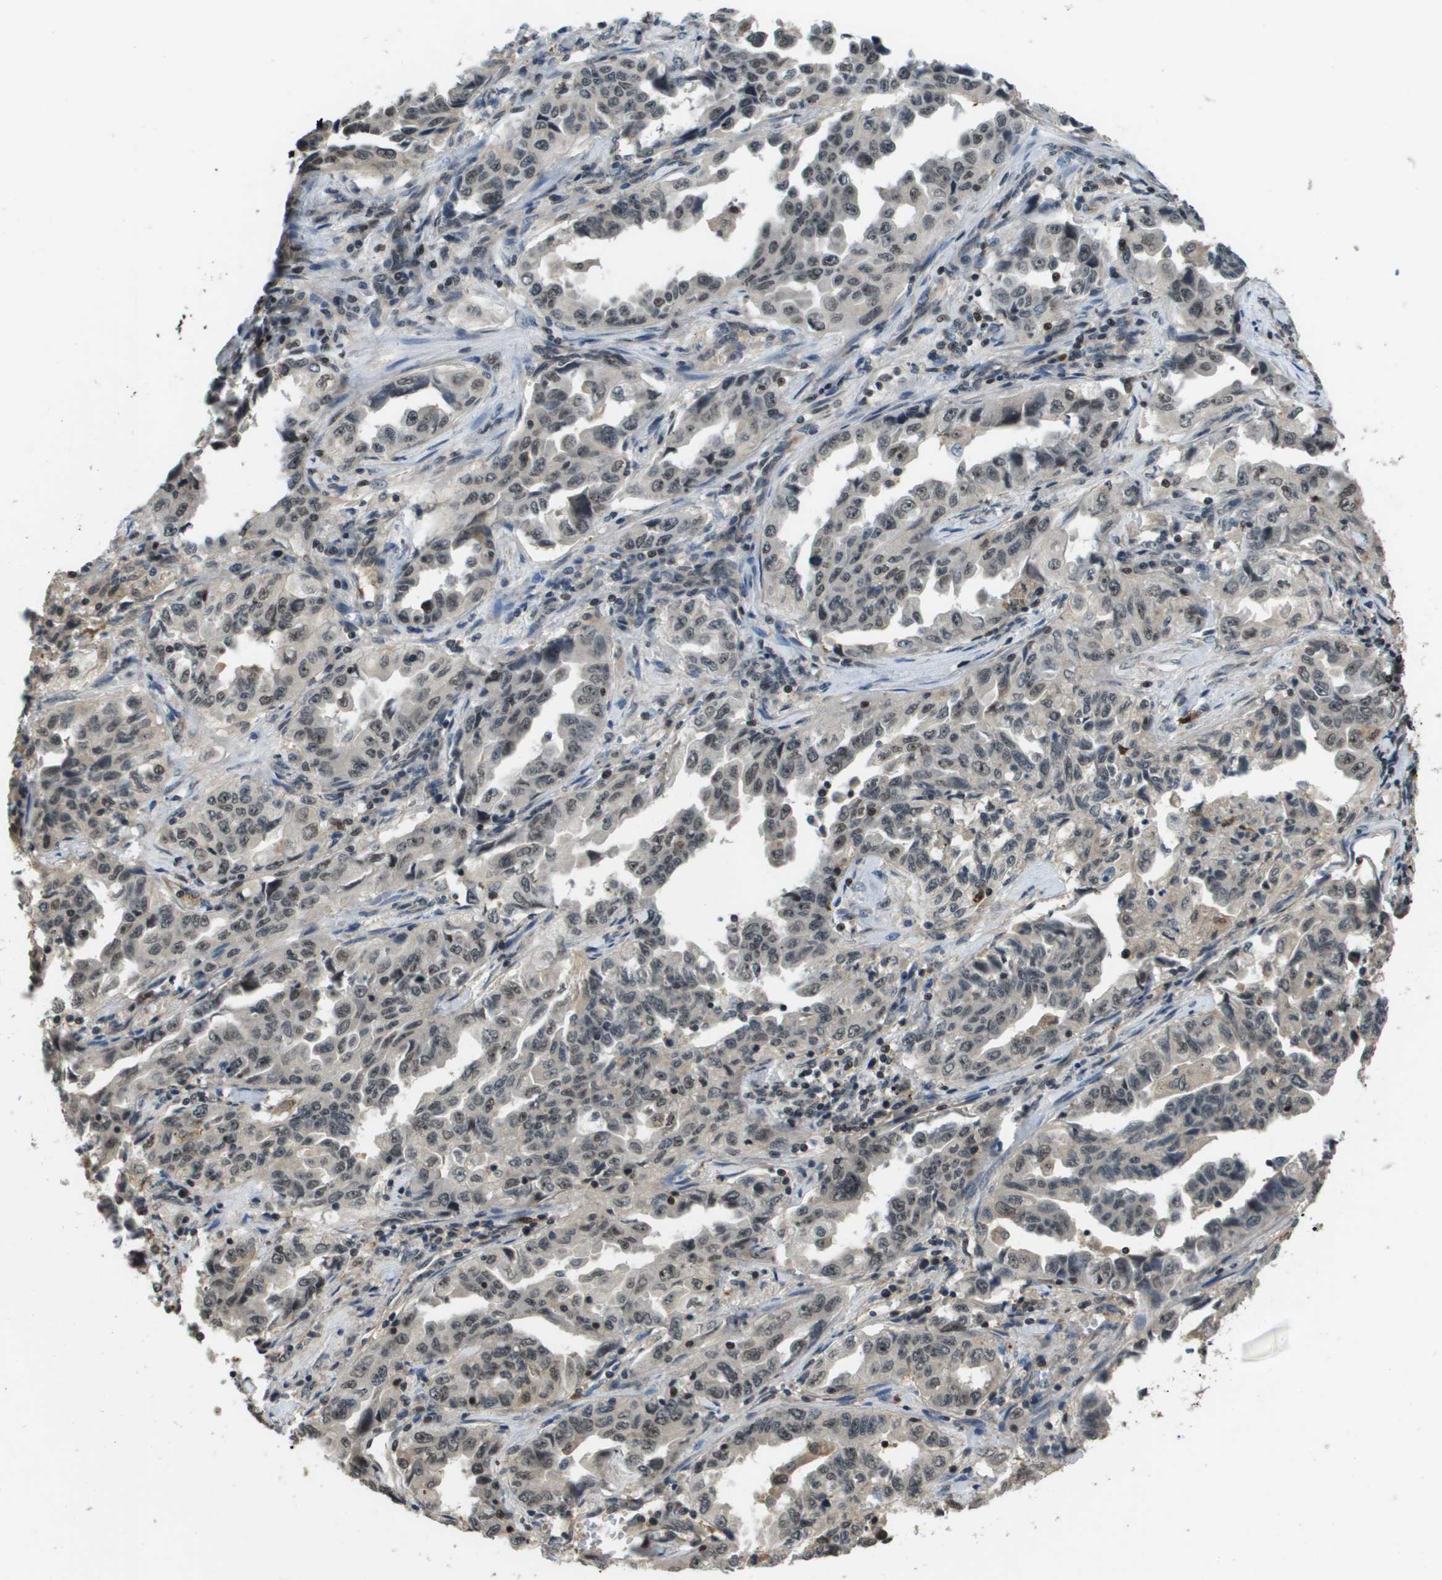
{"staining": {"intensity": "weak", "quantity": ">75%", "location": "nuclear"}, "tissue": "lung cancer", "cell_type": "Tumor cells", "image_type": "cancer", "snomed": [{"axis": "morphology", "description": "Adenocarcinoma, NOS"}, {"axis": "topography", "description": "Lung"}], "caption": "Weak nuclear staining for a protein is appreciated in about >75% of tumor cells of lung adenocarcinoma using IHC.", "gene": "EP400", "patient": {"sex": "female", "age": 51}}